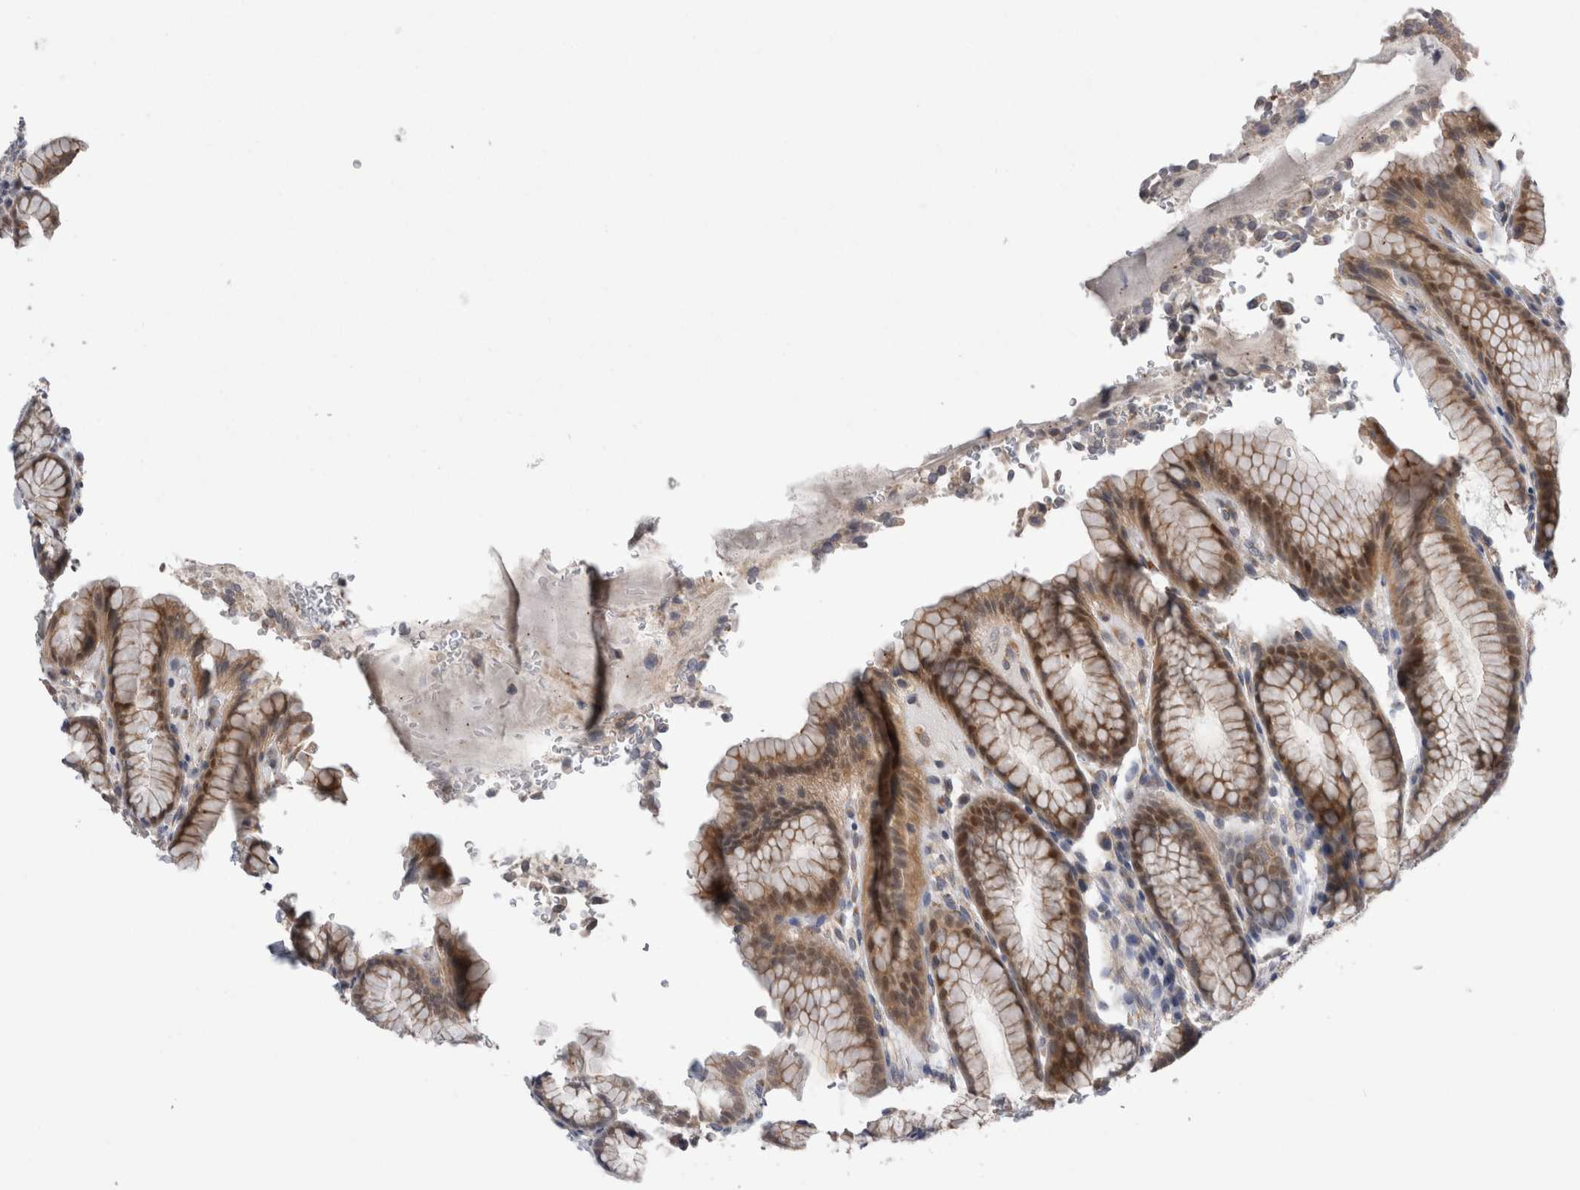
{"staining": {"intensity": "moderate", "quantity": ">75%", "location": "cytoplasmic/membranous"}, "tissue": "stomach", "cell_type": "Glandular cells", "image_type": "normal", "snomed": [{"axis": "morphology", "description": "Normal tissue, NOS"}, {"axis": "topography", "description": "Stomach"}], "caption": "Immunohistochemistry photomicrograph of benign stomach stained for a protein (brown), which demonstrates medium levels of moderate cytoplasmic/membranous staining in about >75% of glandular cells.", "gene": "ARHGAP29", "patient": {"sex": "male", "age": 42}}